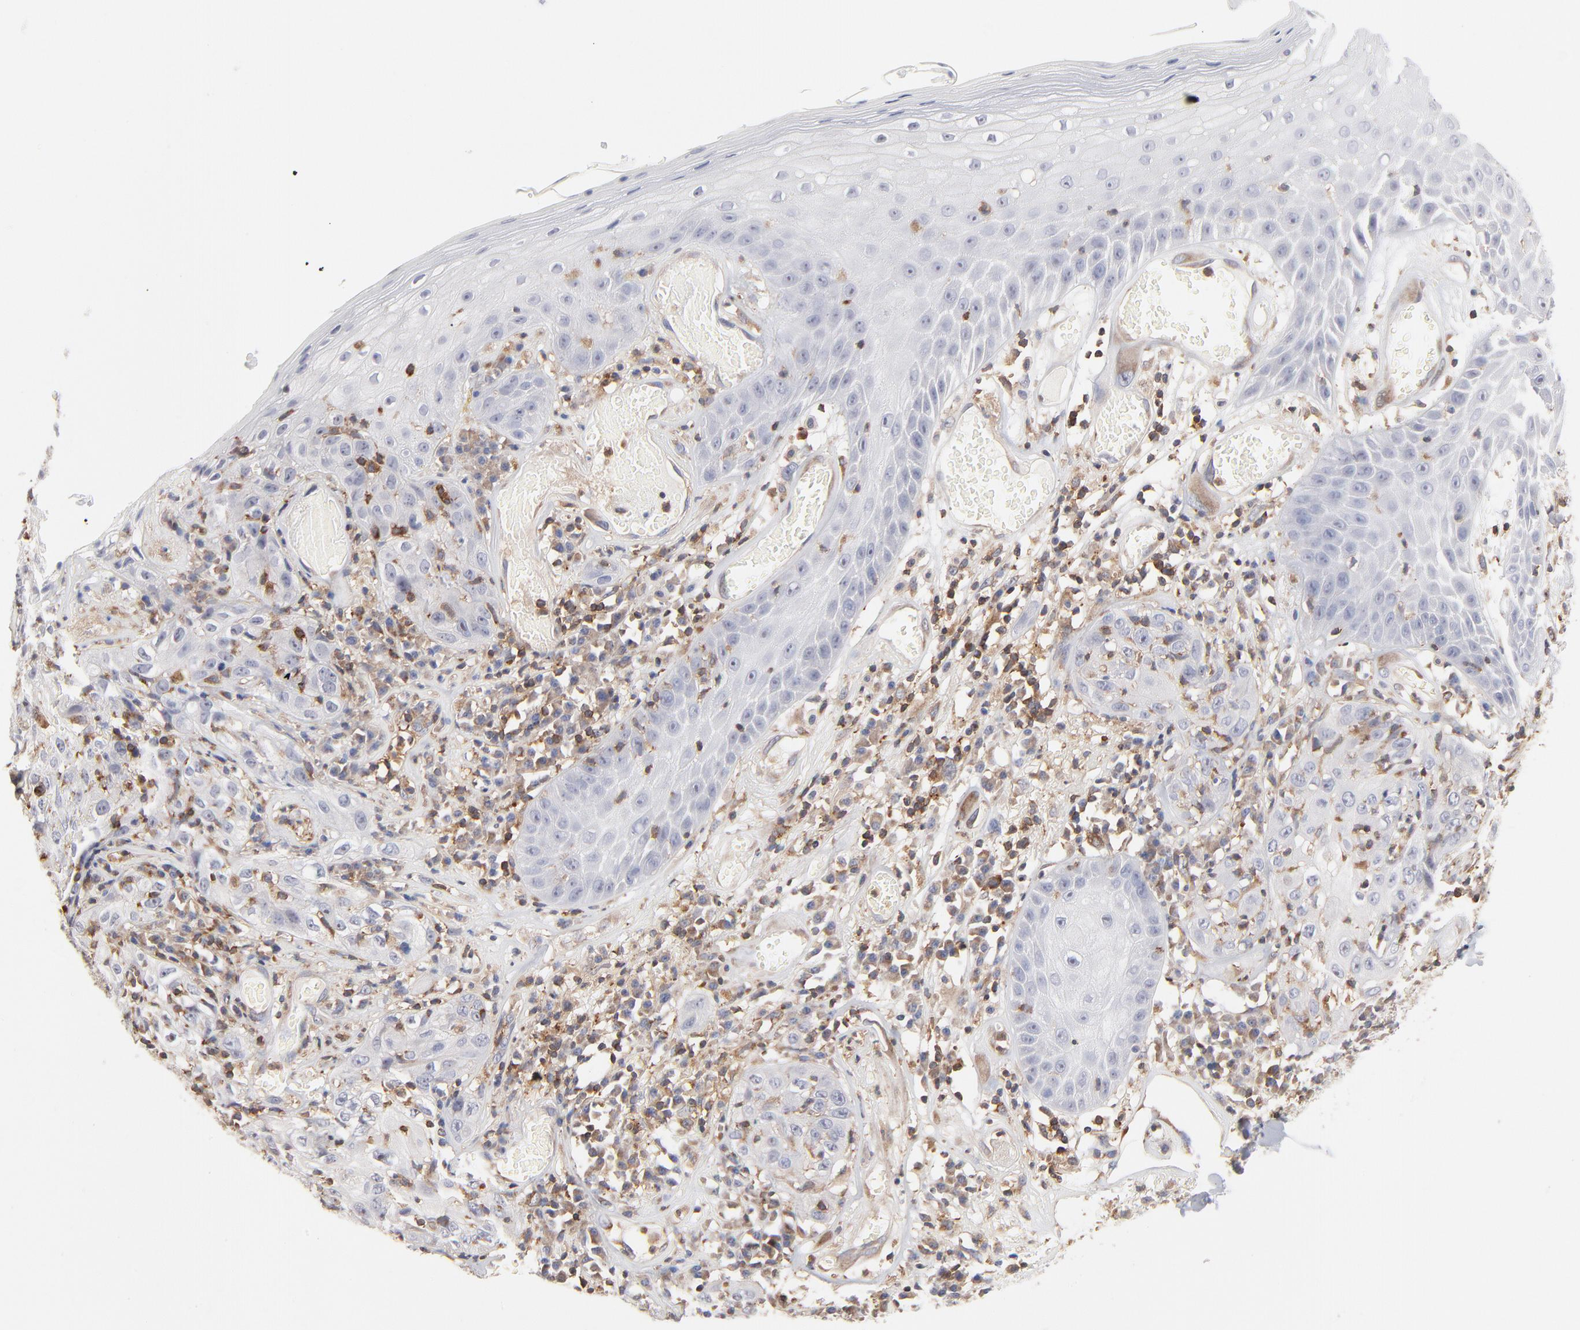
{"staining": {"intensity": "negative", "quantity": "none", "location": "none"}, "tissue": "skin cancer", "cell_type": "Tumor cells", "image_type": "cancer", "snomed": [{"axis": "morphology", "description": "Squamous cell carcinoma, NOS"}, {"axis": "topography", "description": "Skin"}], "caption": "High power microscopy micrograph of an IHC image of skin cancer (squamous cell carcinoma), revealing no significant expression in tumor cells.", "gene": "WIPF1", "patient": {"sex": "male", "age": 65}}